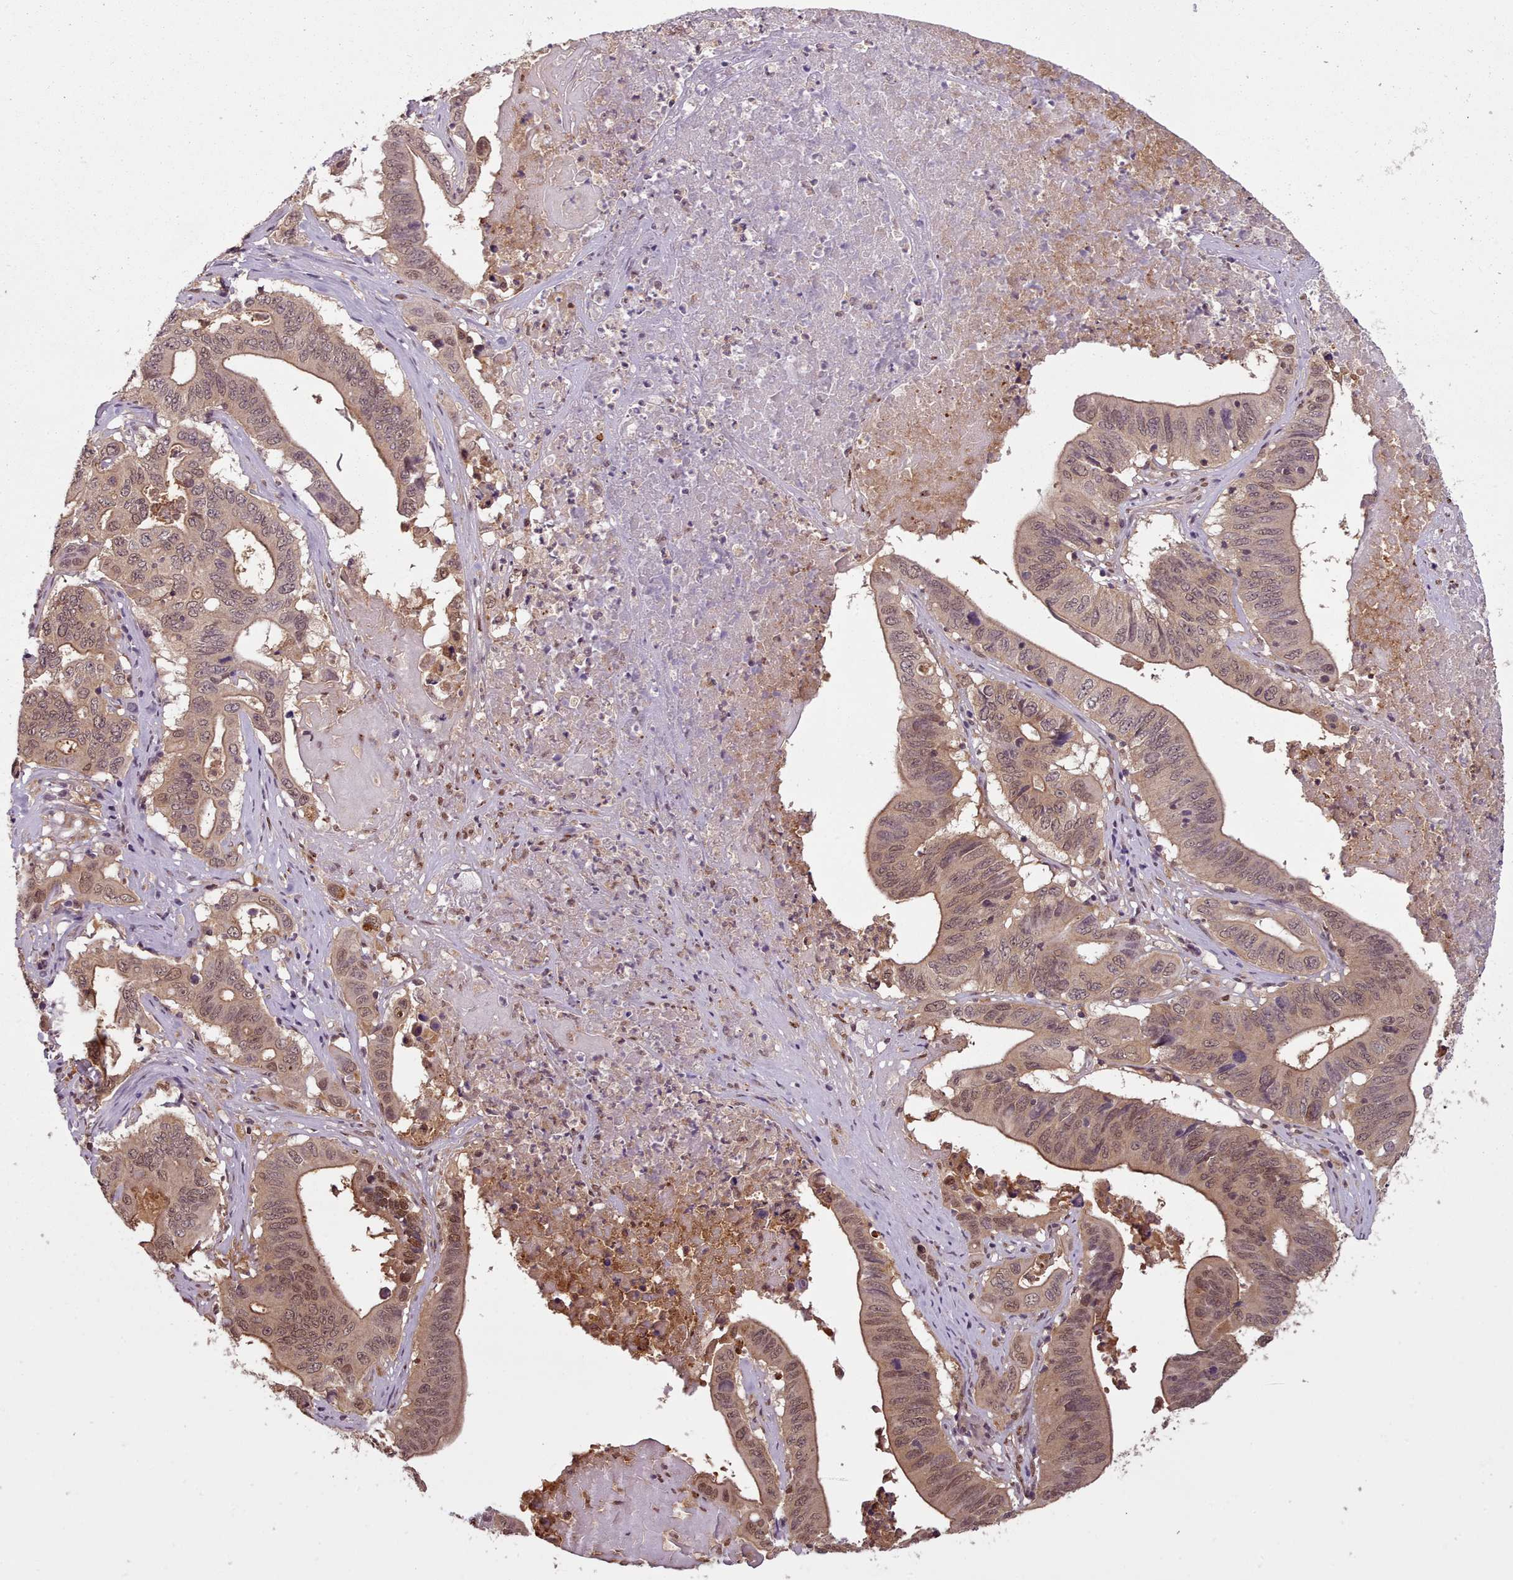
{"staining": {"intensity": "moderate", "quantity": ">75%", "location": "cytoplasmic/membranous,nuclear"}, "tissue": "lung cancer", "cell_type": "Tumor cells", "image_type": "cancer", "snomed": [{"axis": "morphology", "description": "Adenocarcinoma, NOS"}, {"axis": "topography", "description": "Lung"}], "caption": "Lung cancer stained for a protein (brown) displays moderate cytoplasmic/membranous and nuclear positive expression in approximately >75% of tumor cells.", "gene": "RPS27A", "patient": {"sex": "female", "age": 60}}